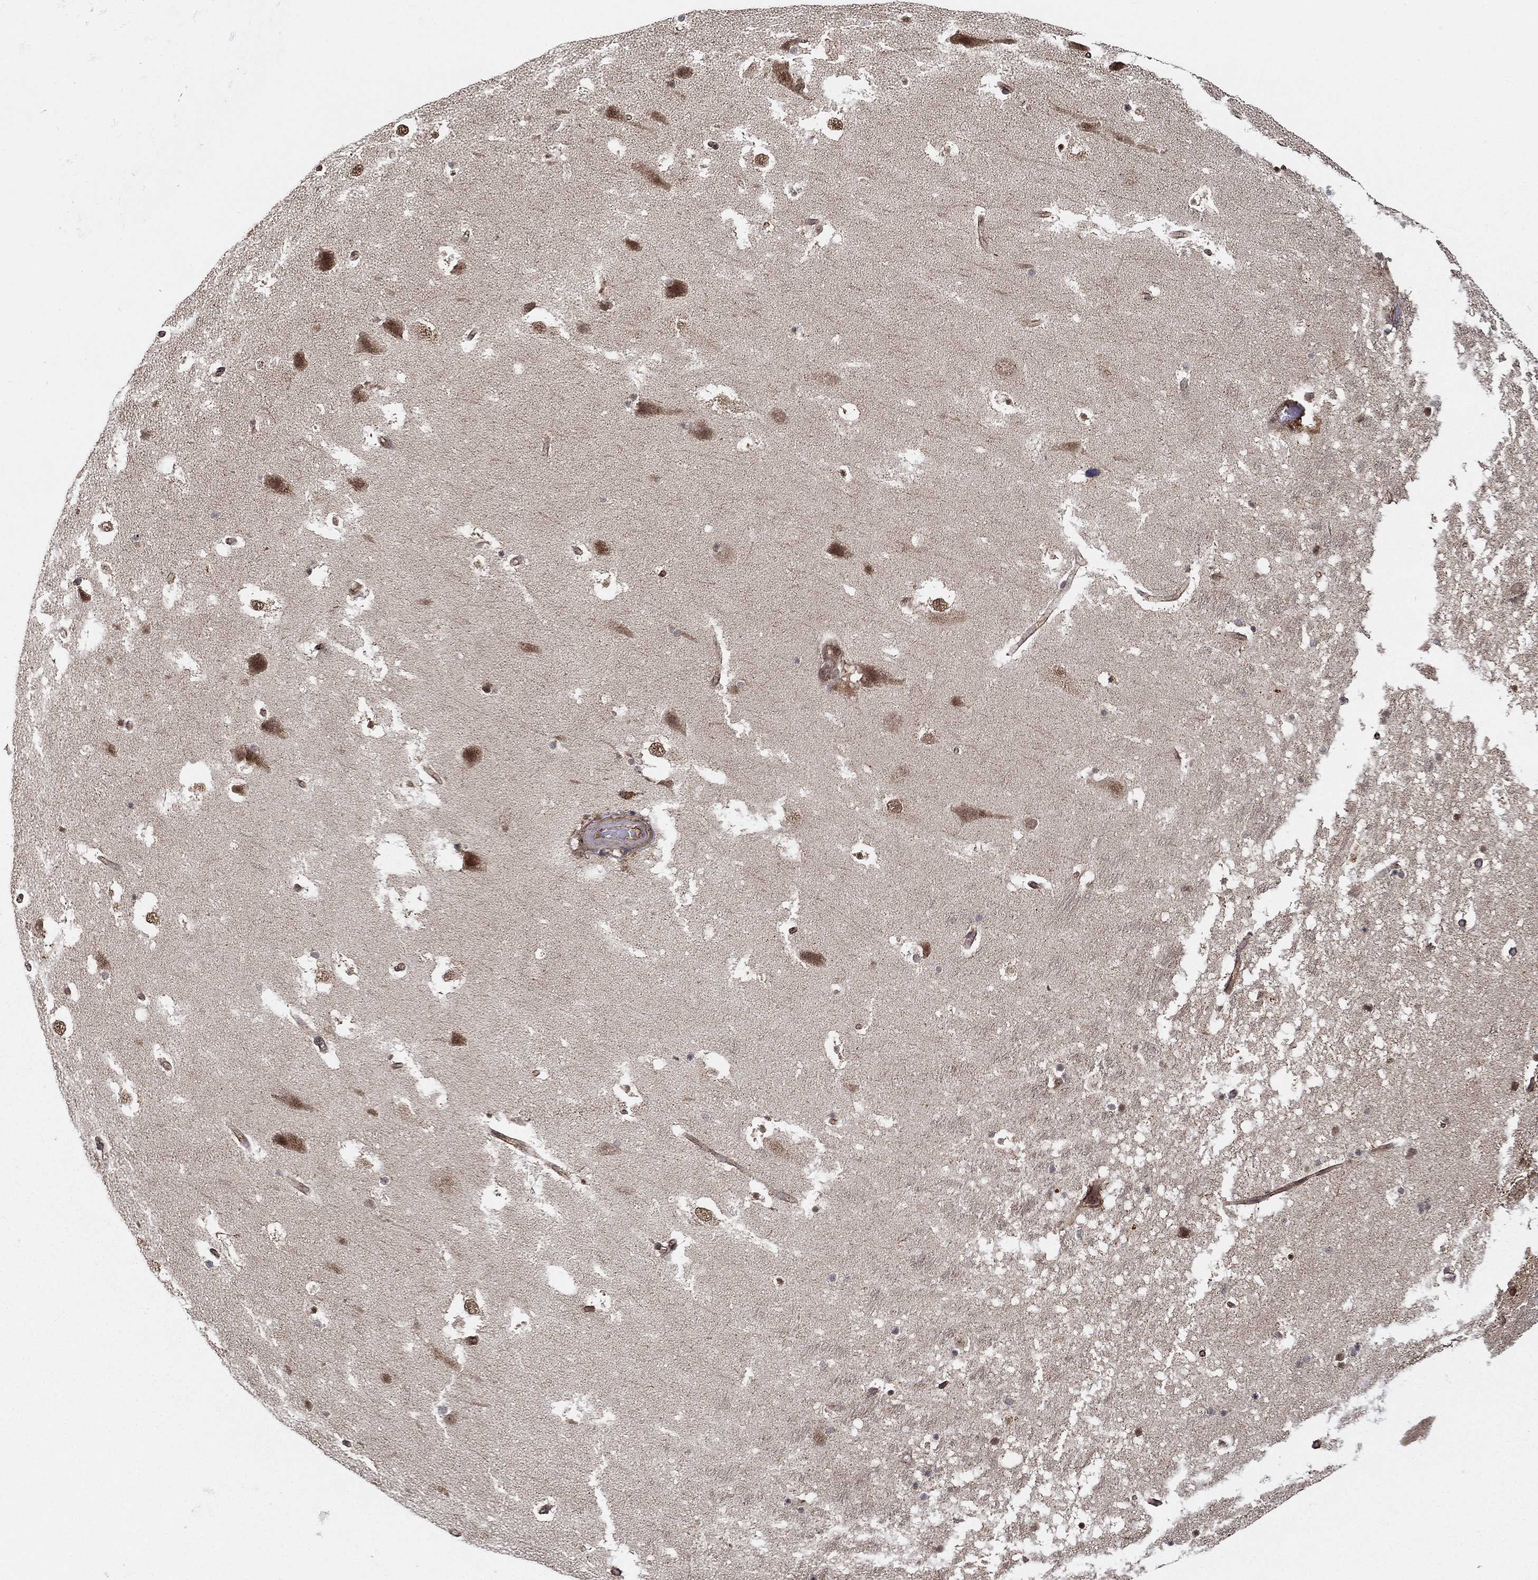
{"staining": {"intensity": "negative", "quantity": "none", "location": "none"}, "tissue": "hippocampus", "cell_type": "Glial cells", "image_type": "normal", "snomed": [{"axis": "morphology", "description": "Normal tissue, NOS"}, {"axis": "topography", "description": "Hippocampus"}], "caption": "This is a photomicrograph of immunohistochemistry (IHC) staining of normal hippocampus, which shows no positivity in glial cells.", "gene": "UACA", "patient": {"sex": "male", "age": 51}}